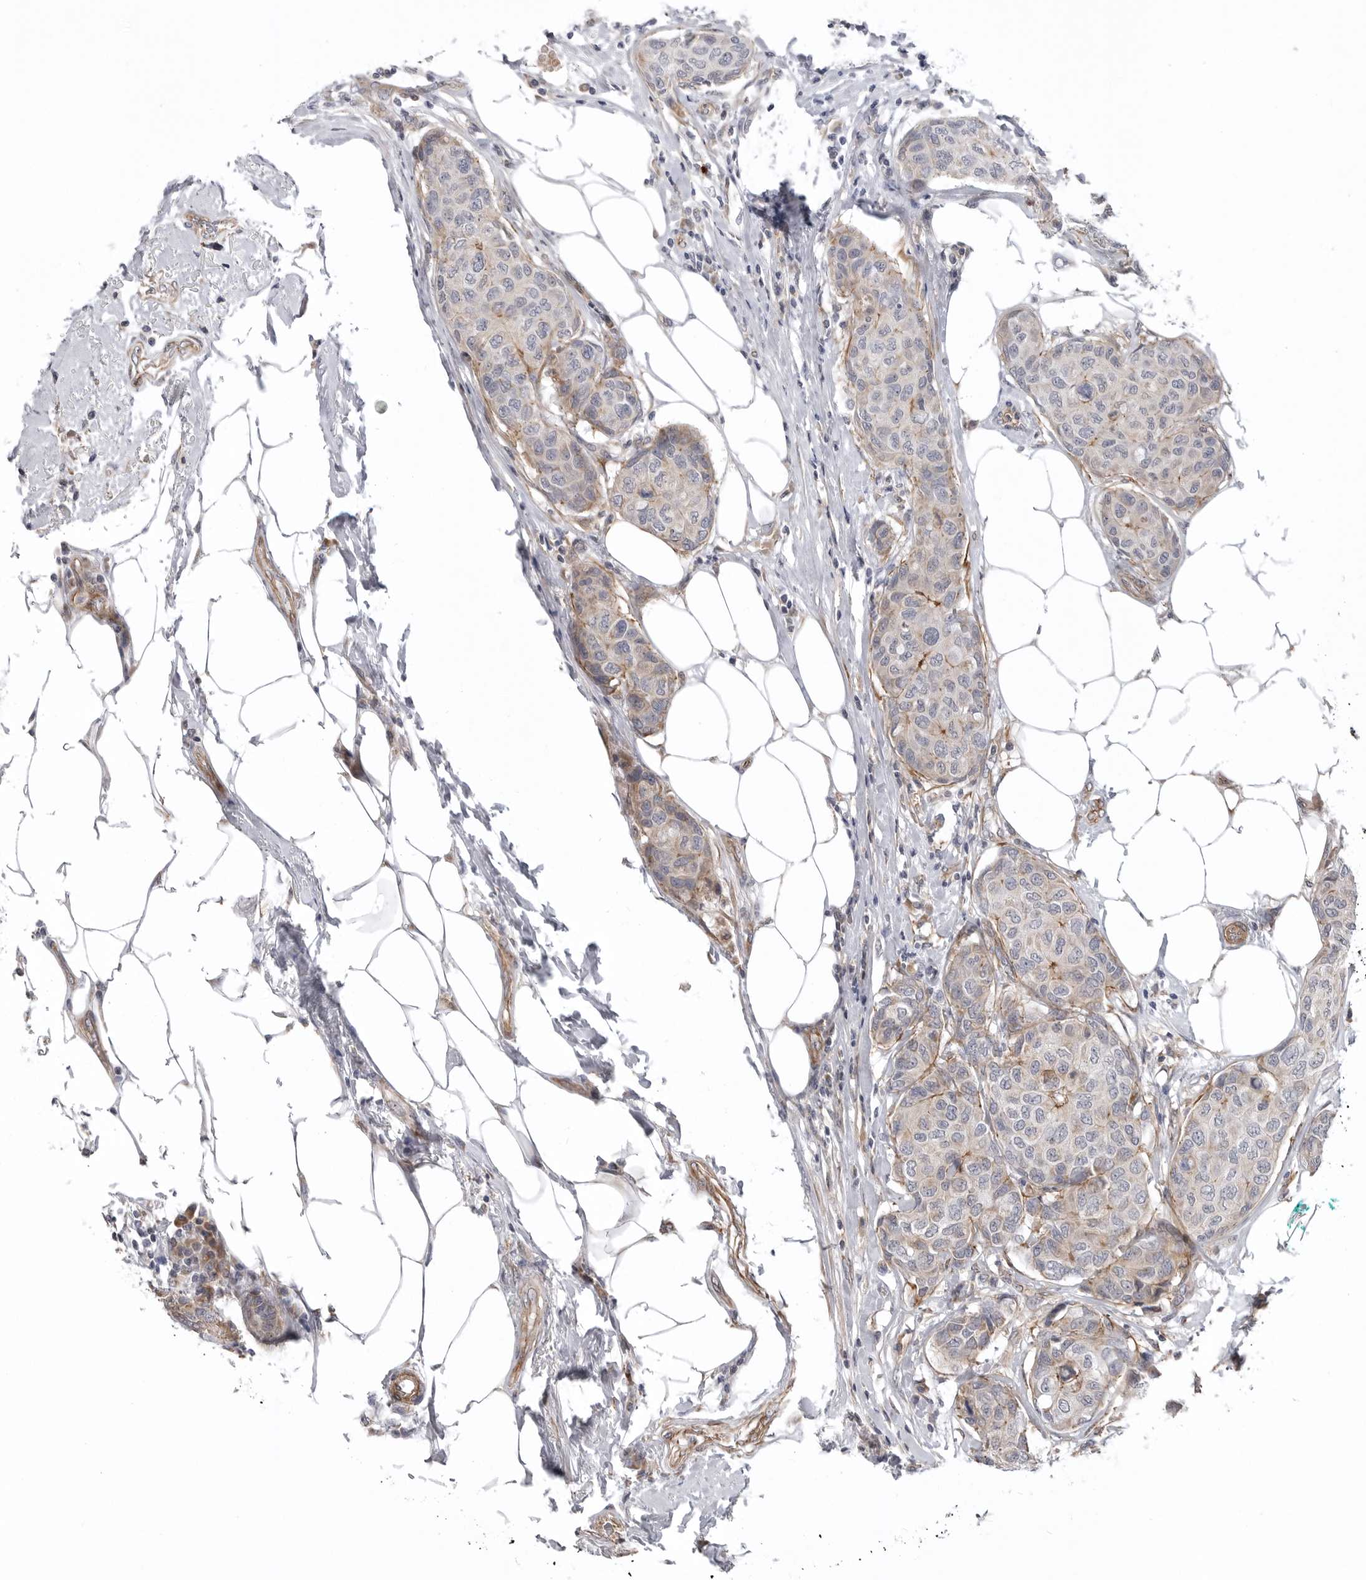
{"staining": {"intensity": "moderate", "quantity": "<25%", "location": "cytoplasmic/membranous"}, "tissue": "breast cancer", "cell_type": "Tumor cells", "image_type": "cancer", "snomed": [{"axis": "morphology", "description": "Duct carcinoma"}, {"axis": "topography", "description": "Breast"}], "caption": "Immunohistochemical staining of human breast cancer (intraductal carcinoma) displays low levels of moderate cytoplasmic/membranous positivity in approximately <25% of tumor cells.", "gene": "SCP2", "patient": {"sex": "female", "age": 80}}